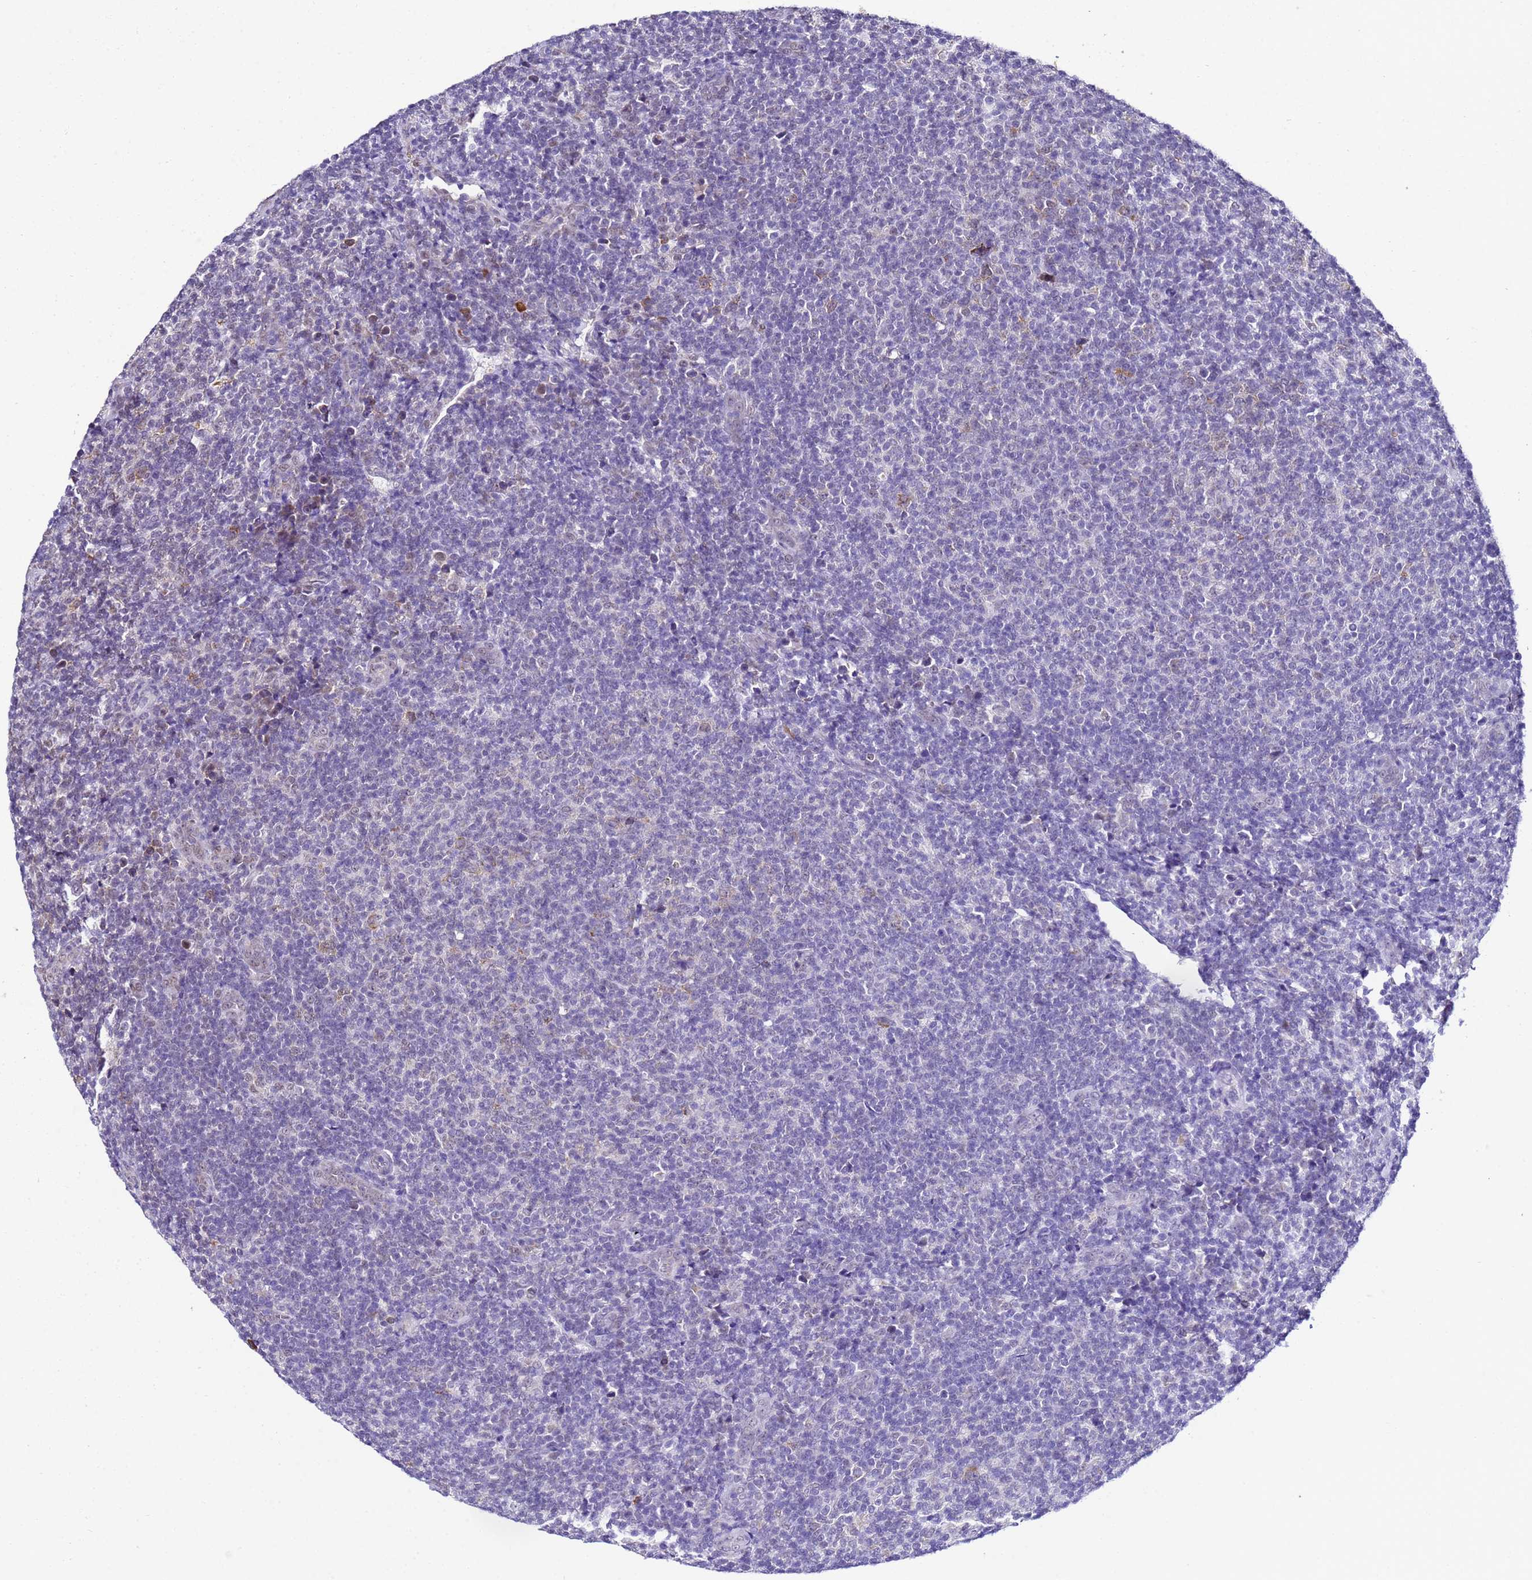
{"staining": {"intensity": "negative", "quantity": "none", "location": "none"}, "tissue": "lymphoma", "cell_type": "Tumor cells", "image_type": "cancer", "snomed": [{"axis": "morphology", "description": "Malignant lymphoma, non-Hodgkin's type, Low grade"}, {"axis": "topography", "description": "Lymph node"}], "caption": "This is an IHC micrograph of malignant lymphoma, non-Hodgkin's type (low-grade). There is no positivity in tumor cells.", "gene": "SMN1", "patient": {"sex": "male", "age": 66}}